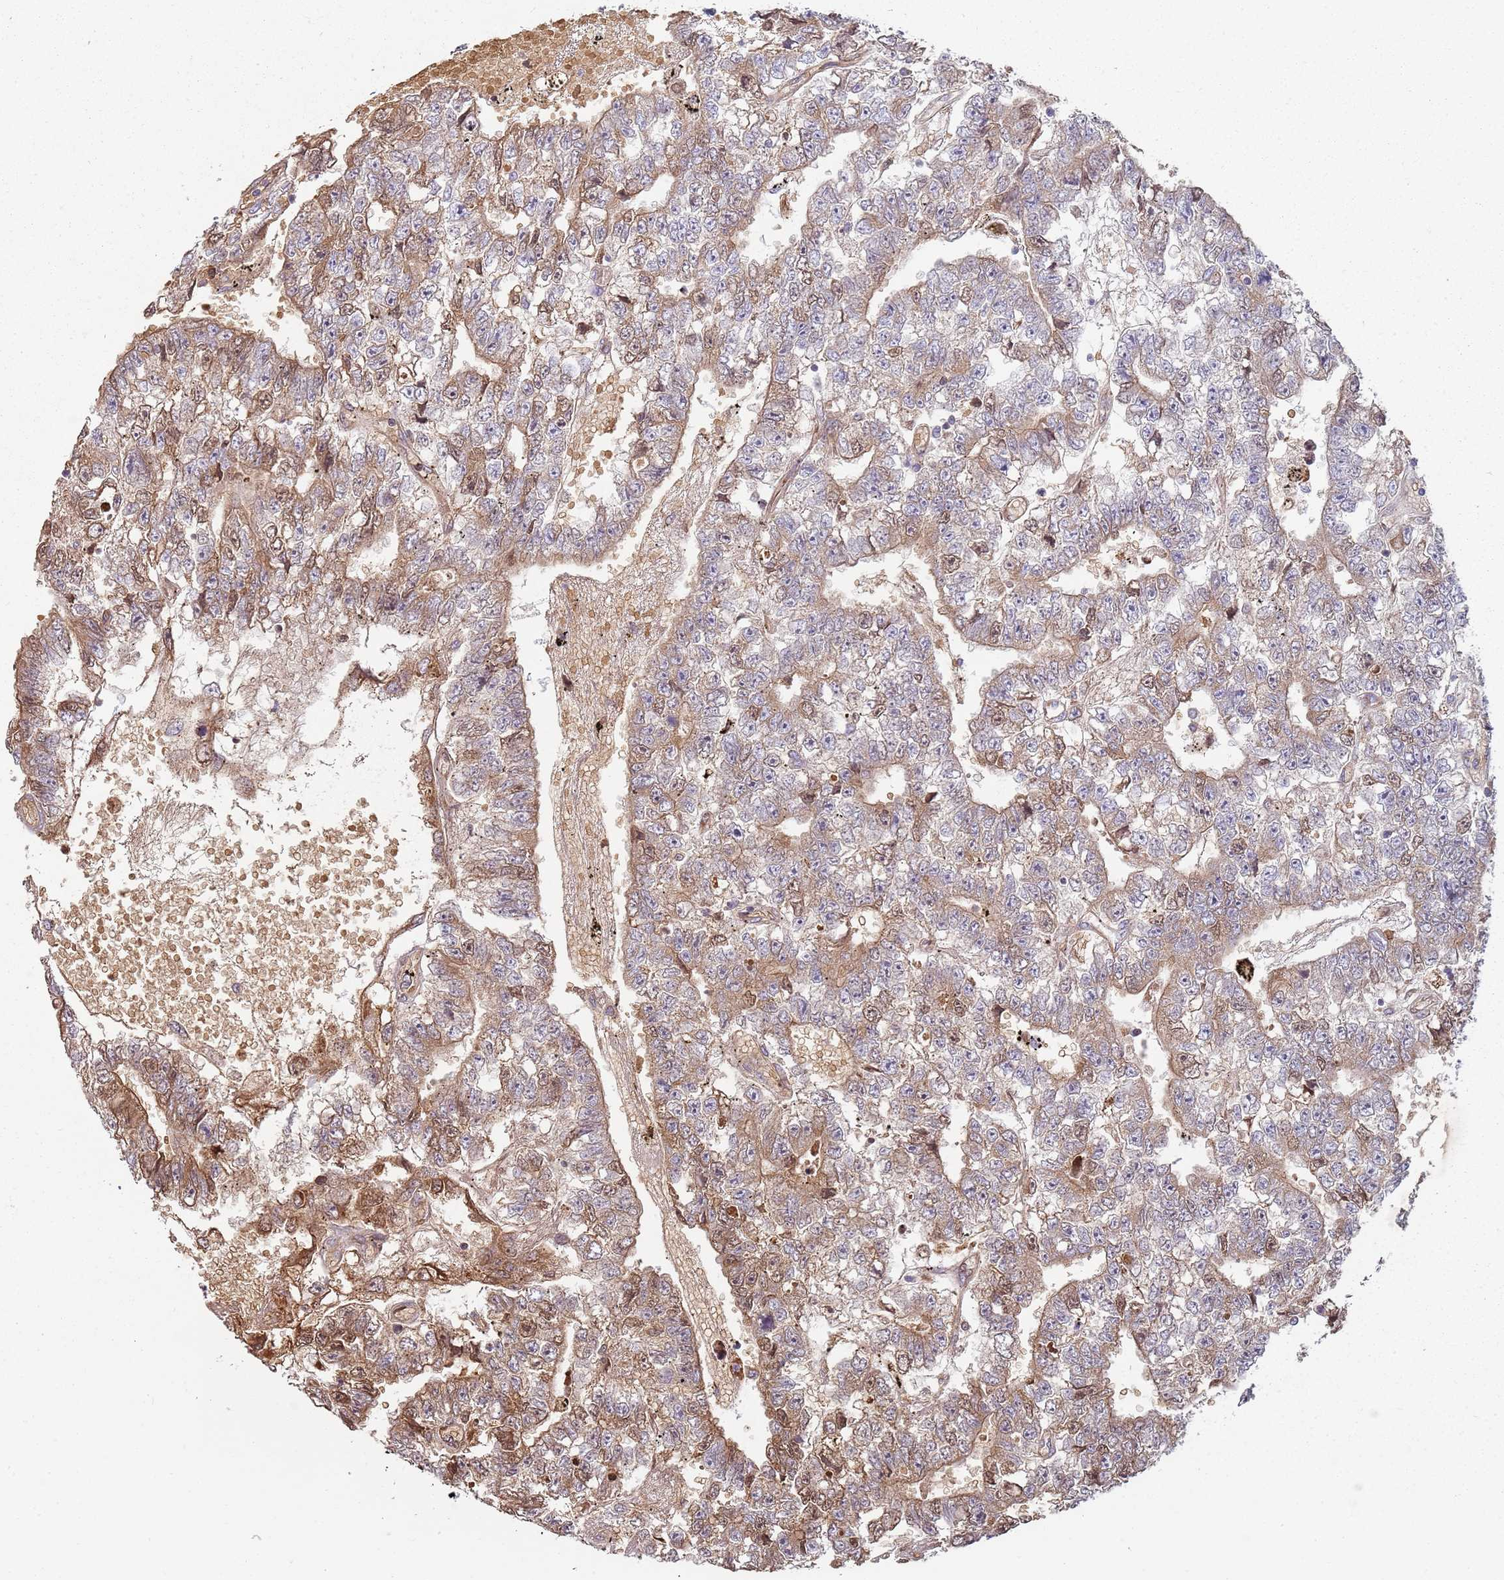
{"staining": {"intensity": "moderate", "quantity": "<25%", "location": "cytoplasmic/membranous,nuclear"}, "tissue": "testis cancer", "cell_type": "Tumor cells", "image_type": "cancer", "snomed": [{"axis": "morphology", "description": "Carcinoma, Embryonal, NOS"}, {"axis": "topography", "description": "Testis"}], "caption": "This image displays IHC staining of testis embryonal carcinoma, with low moderate cytoplasmic/membranous and nuclear positivity in approximately <25% of tumor cells.", "gene": "SPATA2", "patient": {"sex": "male", "age": 25}}